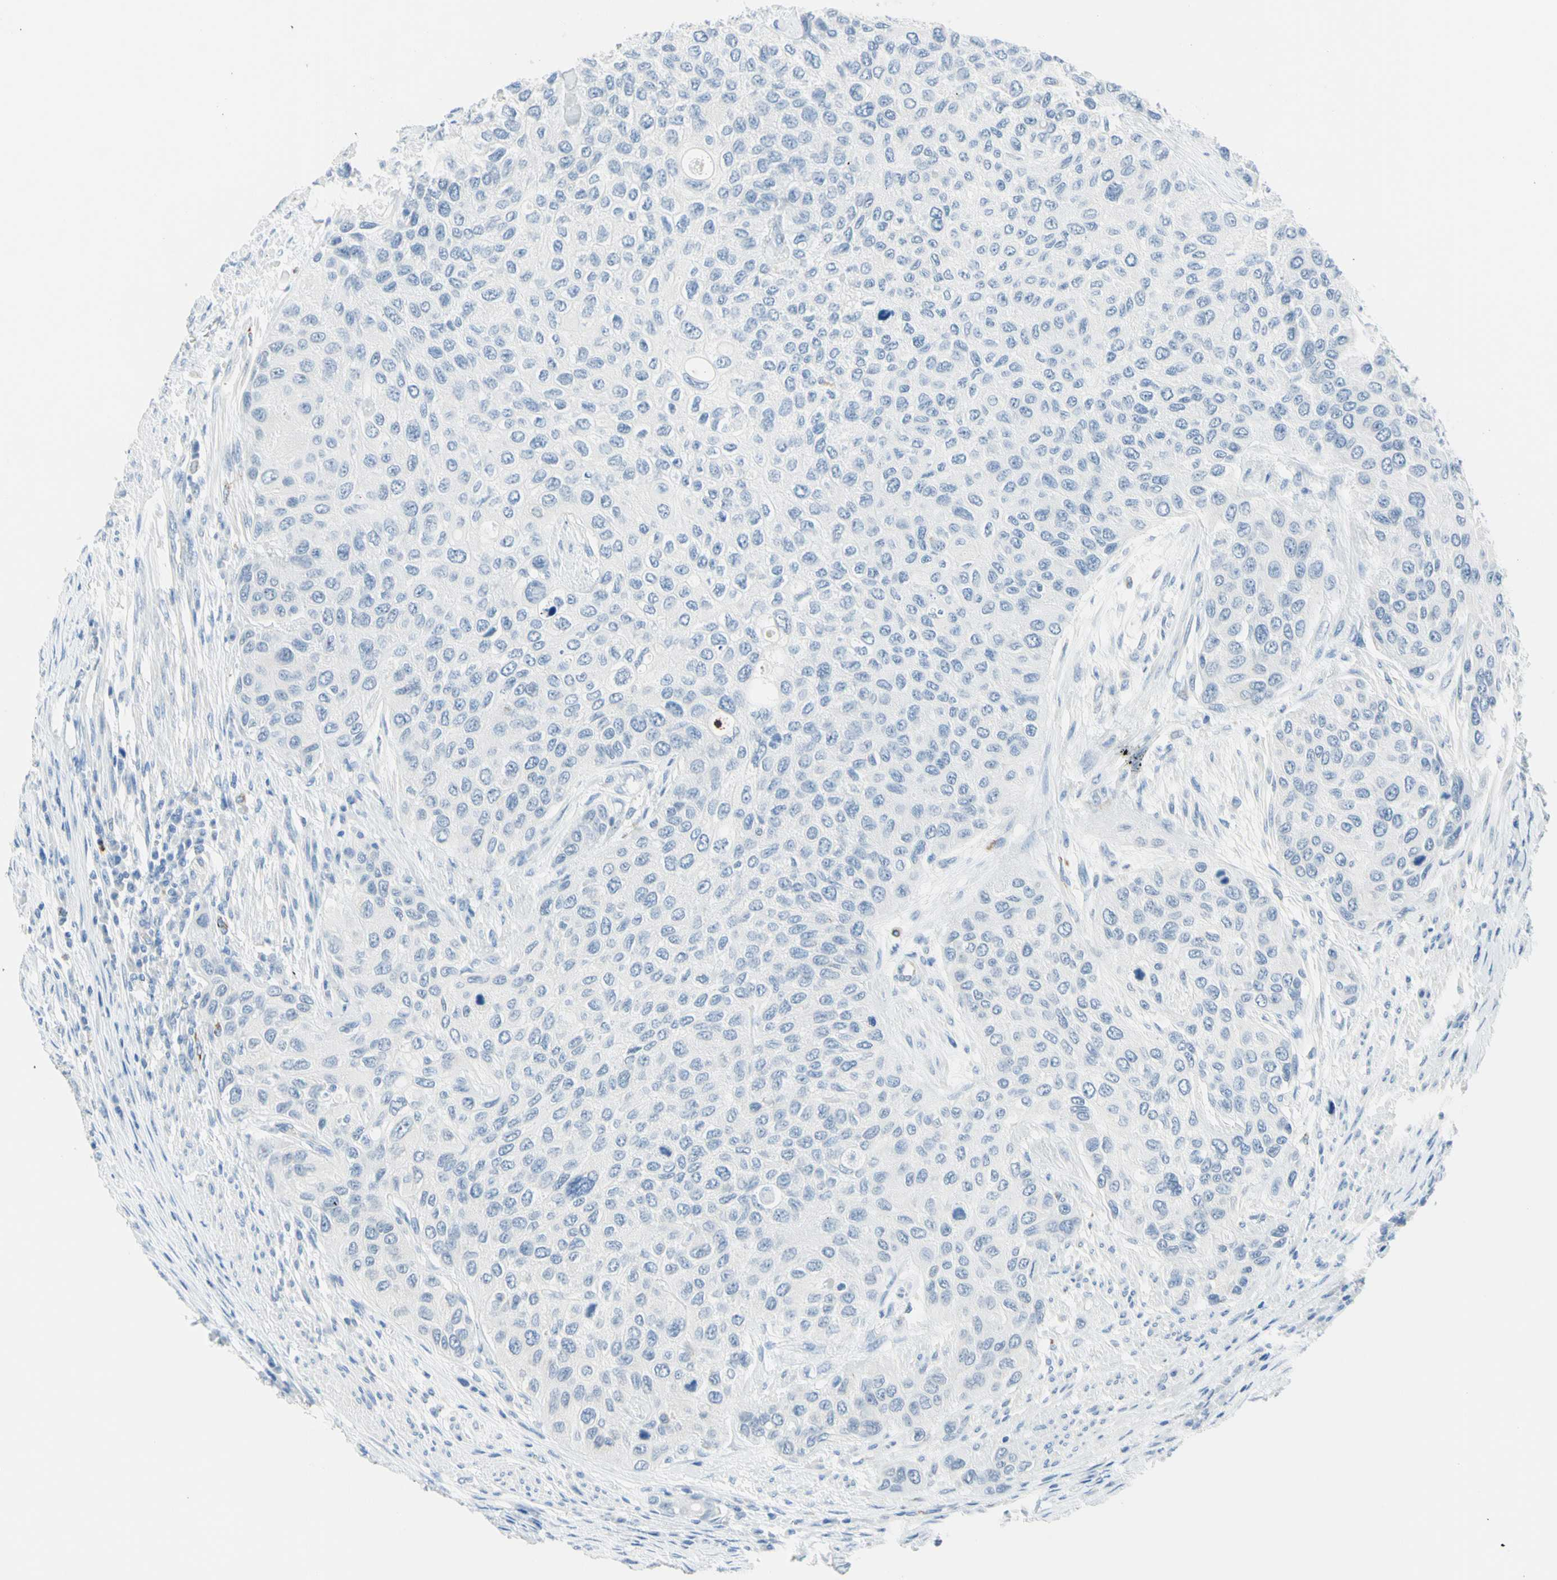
{"staining": {"intensity": "negative", "quantity": "none", "location": "none"}, "tissue": "urothelial cancer", "cell_type": "Tumor cells", "image_type": "cancer", "snomed": [{"axis": "morphology", "description": "Urothelial carcinoma, High grade"}, {"axis": "topography", "description": "Urinary bladder"}], "caption": "A high-resolution histopathology image shows immunohistochemistry staining of urothelial cancer, which reveals no significant staining in tumor cells.", "gene": "CYSLTR1", "patient": {"sex": "female", "age": 56}}